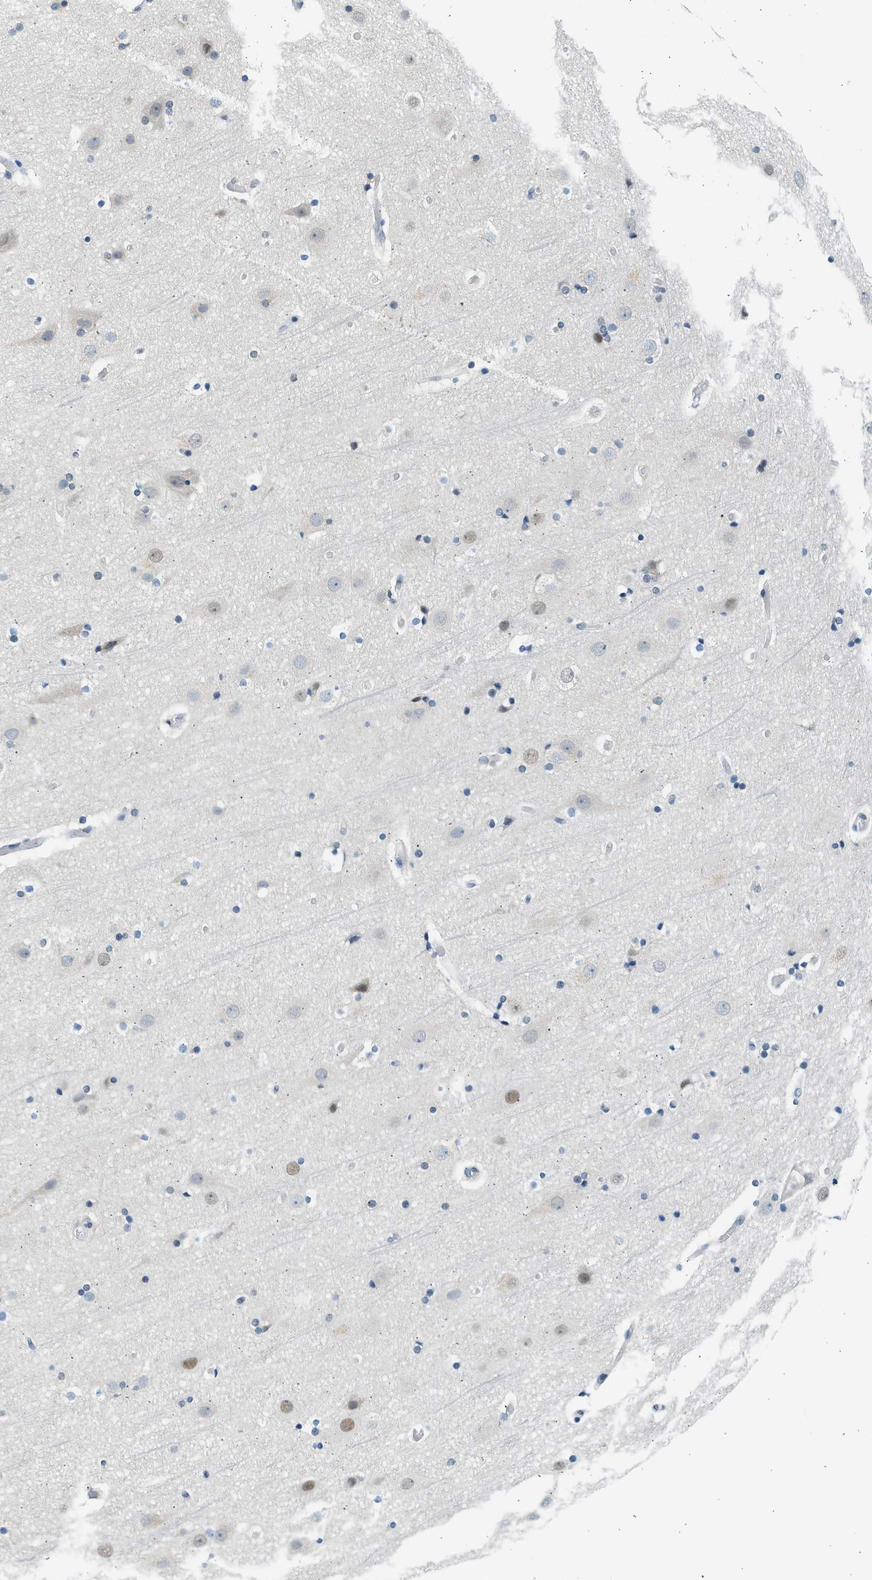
{"staining": {"intensity": "negative", "quantity": "none", "location": "none"}, "tissue": "cerebral cortex", "cell_type": "Endothelial cells", "image_type": "normal", "snomed": [{"axis": "morphology", "description": "Normal tissue, NOS"}, {"axis": "topography", "description": "Cerebral cortex"}], "caption": "Cerebral cortex was stained to show a protein in brown. There is no significant expression in endothelial cells. (DAB (3,3'-diaminobenzidine) IHC, high magnification).", "gene": "HIPK1", "patient": {"sex": "male", "age": 57}}